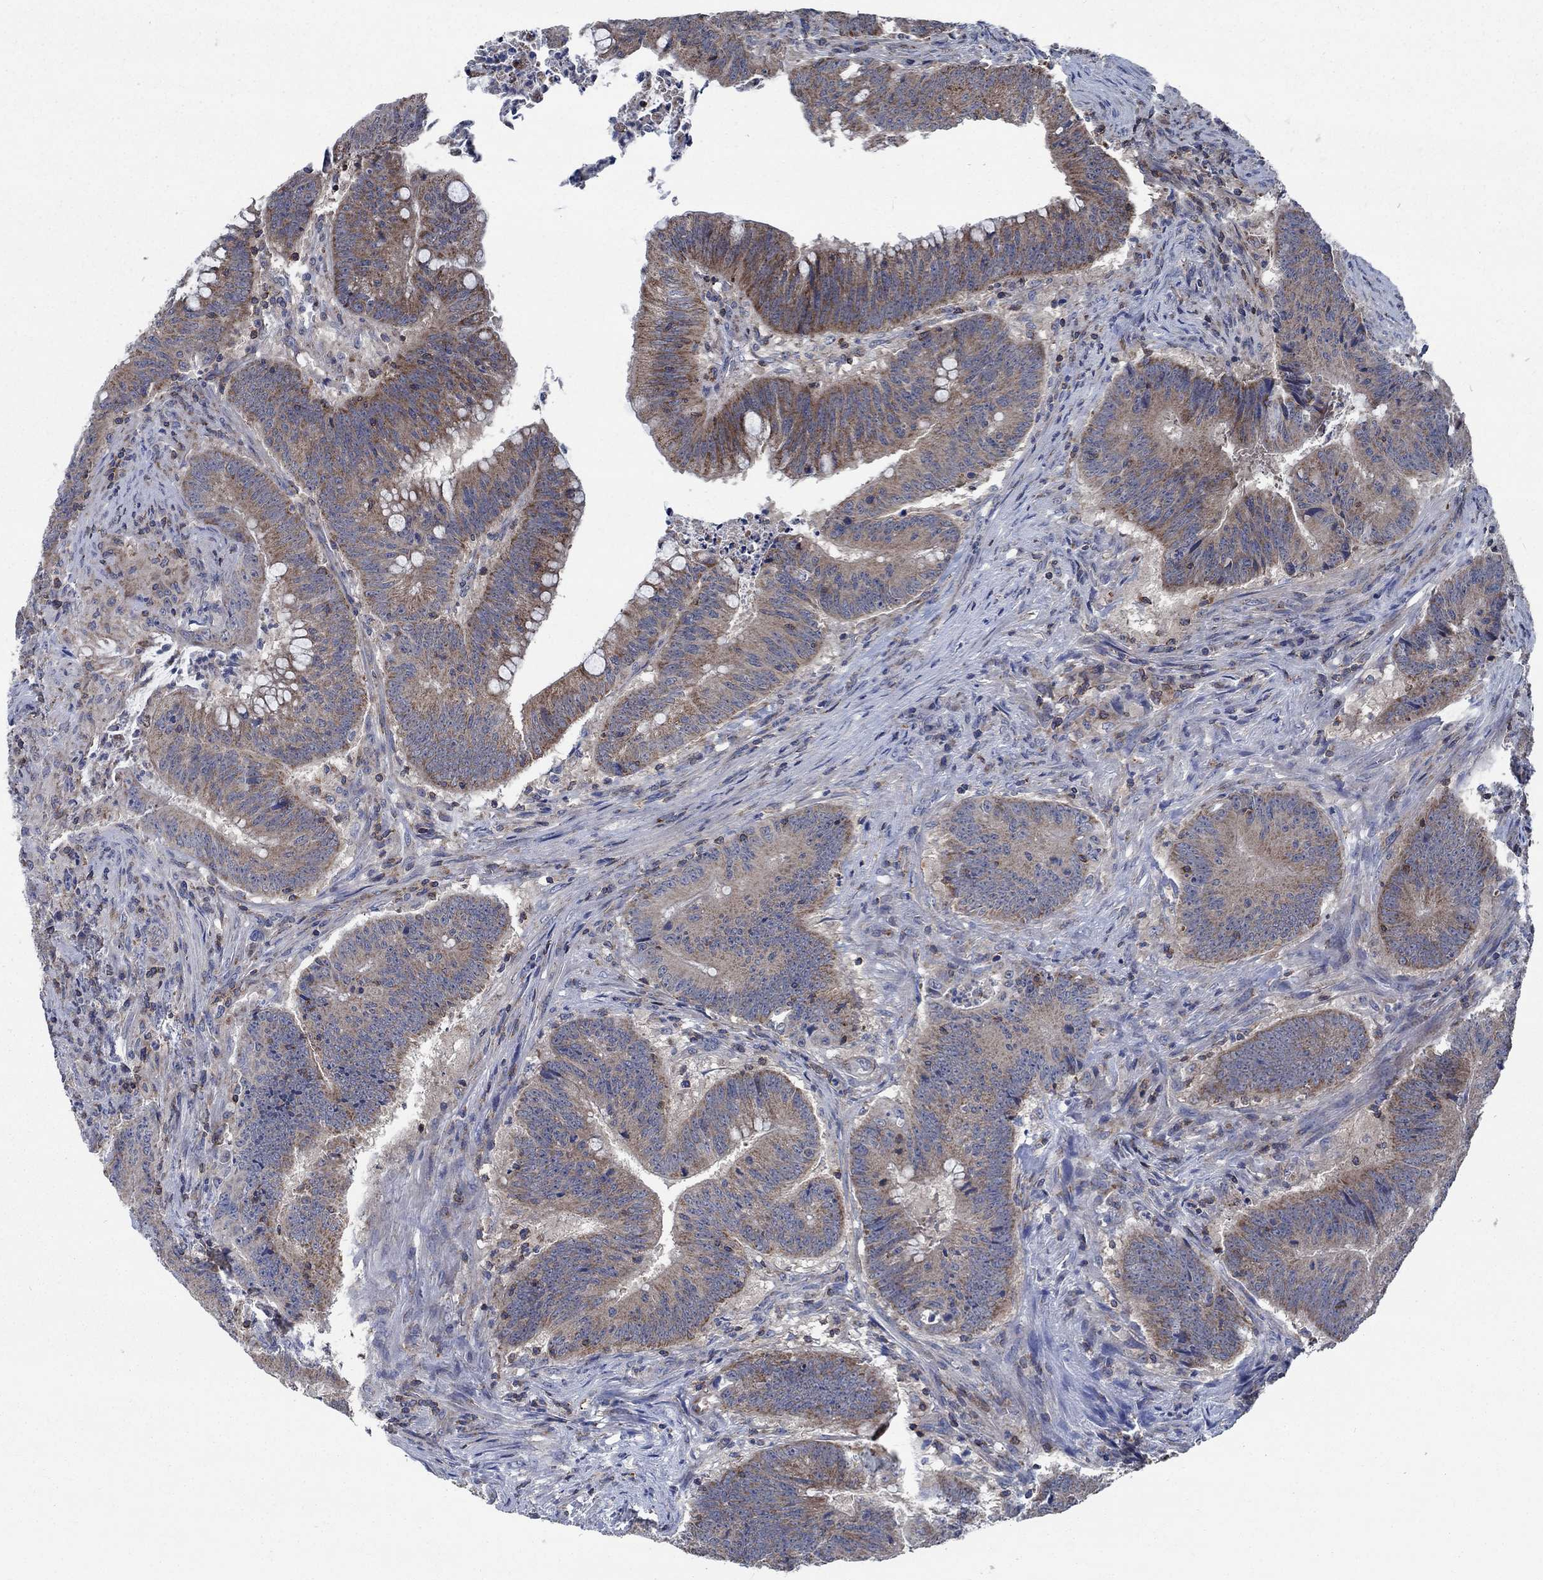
{"staining": {"intensity": "moderate", "quantity": ">75%", "location": "cytoplasmic/membranous"}, "tissue": "colorectal cancer", "cell_type": "Tumor cells", "image_type": "cancer", "snomed": [{"axis": "morphology", "description": "Adenocarcinoma, NOS"}, {"axis": "topography", "description": "Colon"}], "caption": "Adenocarcinoma (colorectal) stained with immunohistochemistry (IHC) demonstrates moderate cytoplasmic/membranous expression in about >75% of tumor cells.", "gene": "STXBP6", "patient": {"sex": "female", "age": 87}}